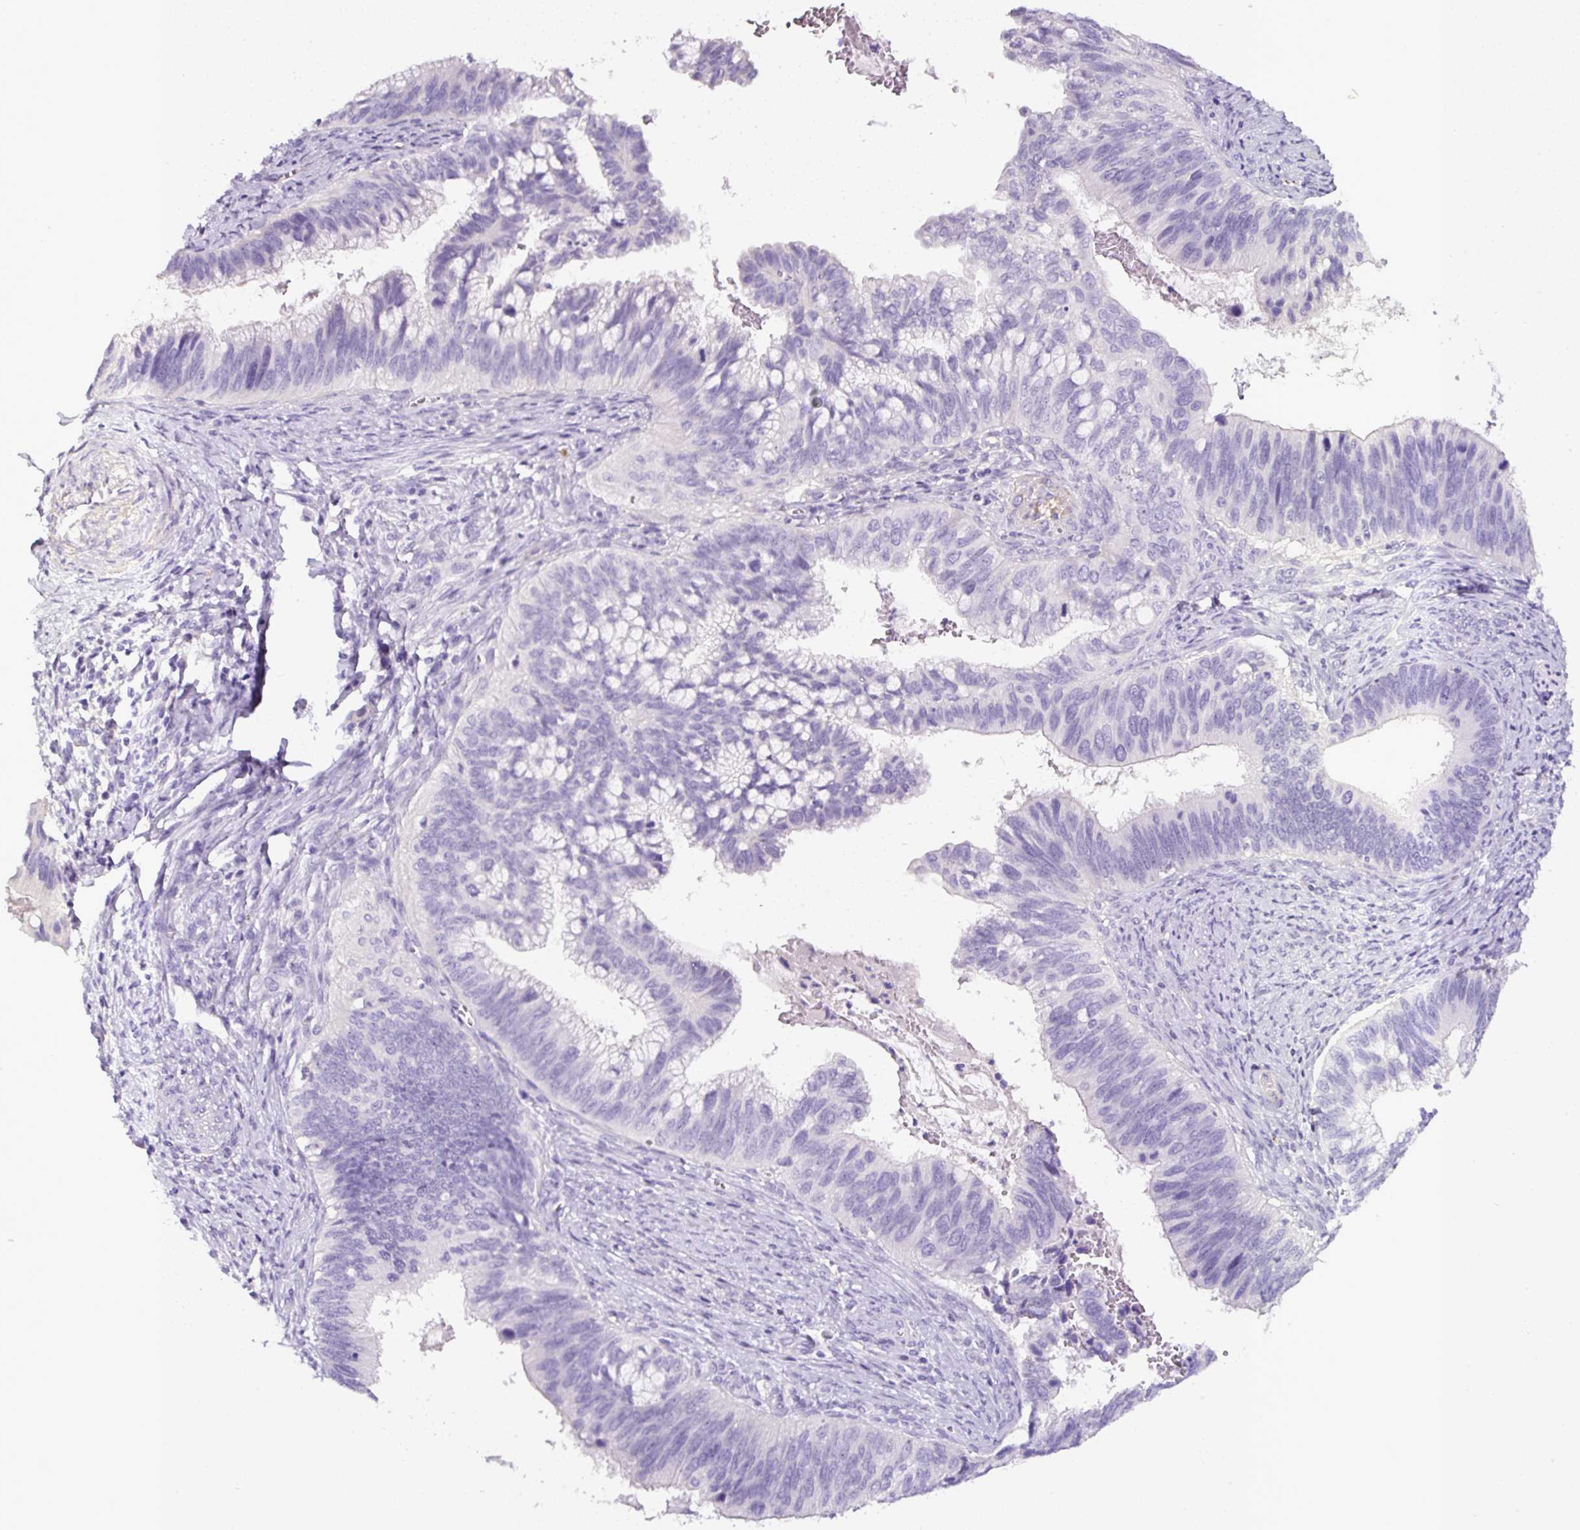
{"staining": {"intensity": "negative", "quantity": "none", "location": "none"}, "tissue": "cervical cancer", "cell_type": "Tumor cells", "image_type": "cancer", "snomed": [{"axis": "morphology", "description": "Adenocarcinoma, NOS"}, {"axis": "topography", "description": "Cervix"}], "caption": "A high-resolution histopathology image shows immunohistochemistry staining of cervical cancer, which demonstrates no significant staining in tumor cells.", "gene": "OR14A2", "patient": {"sex": "female", "age": 42}}